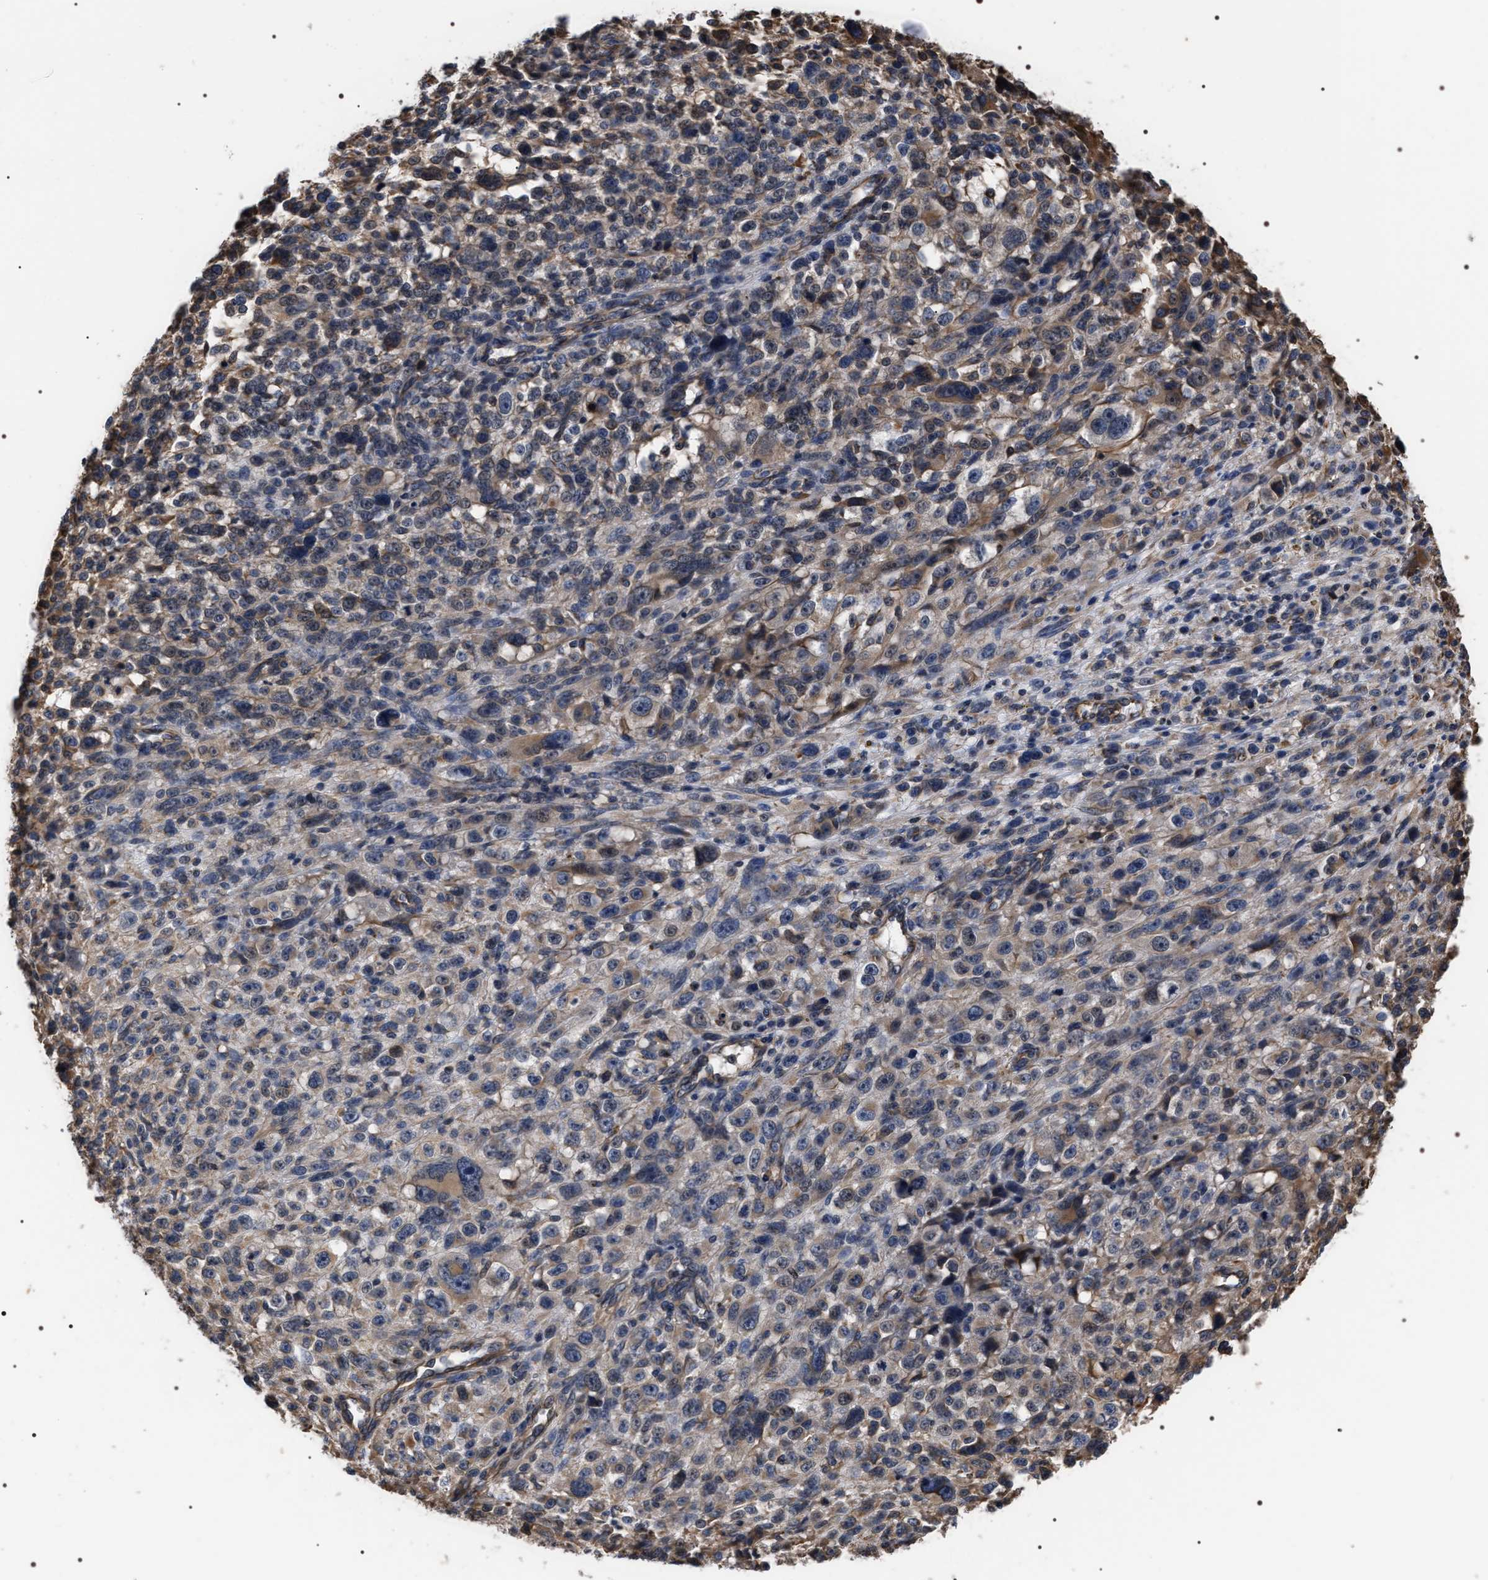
{"staining": {"intensity": "weak", "quantity": "<25%", "location": "cytoplasmic/membranous"}, "tissue": "melanoma", "cell_type": "Tumor cells", "image_type": "cancer", "snomed": [{"axis": "morphology", "description": "Malignant melanoma, NOS"}, {"axis": "topography", "description": "Skin"}], "caption": "Tumor cells show no significant protein positivity in melanoma.", "gene": "TSPAN33", "patient": {"sex": "female", "age": 55}}